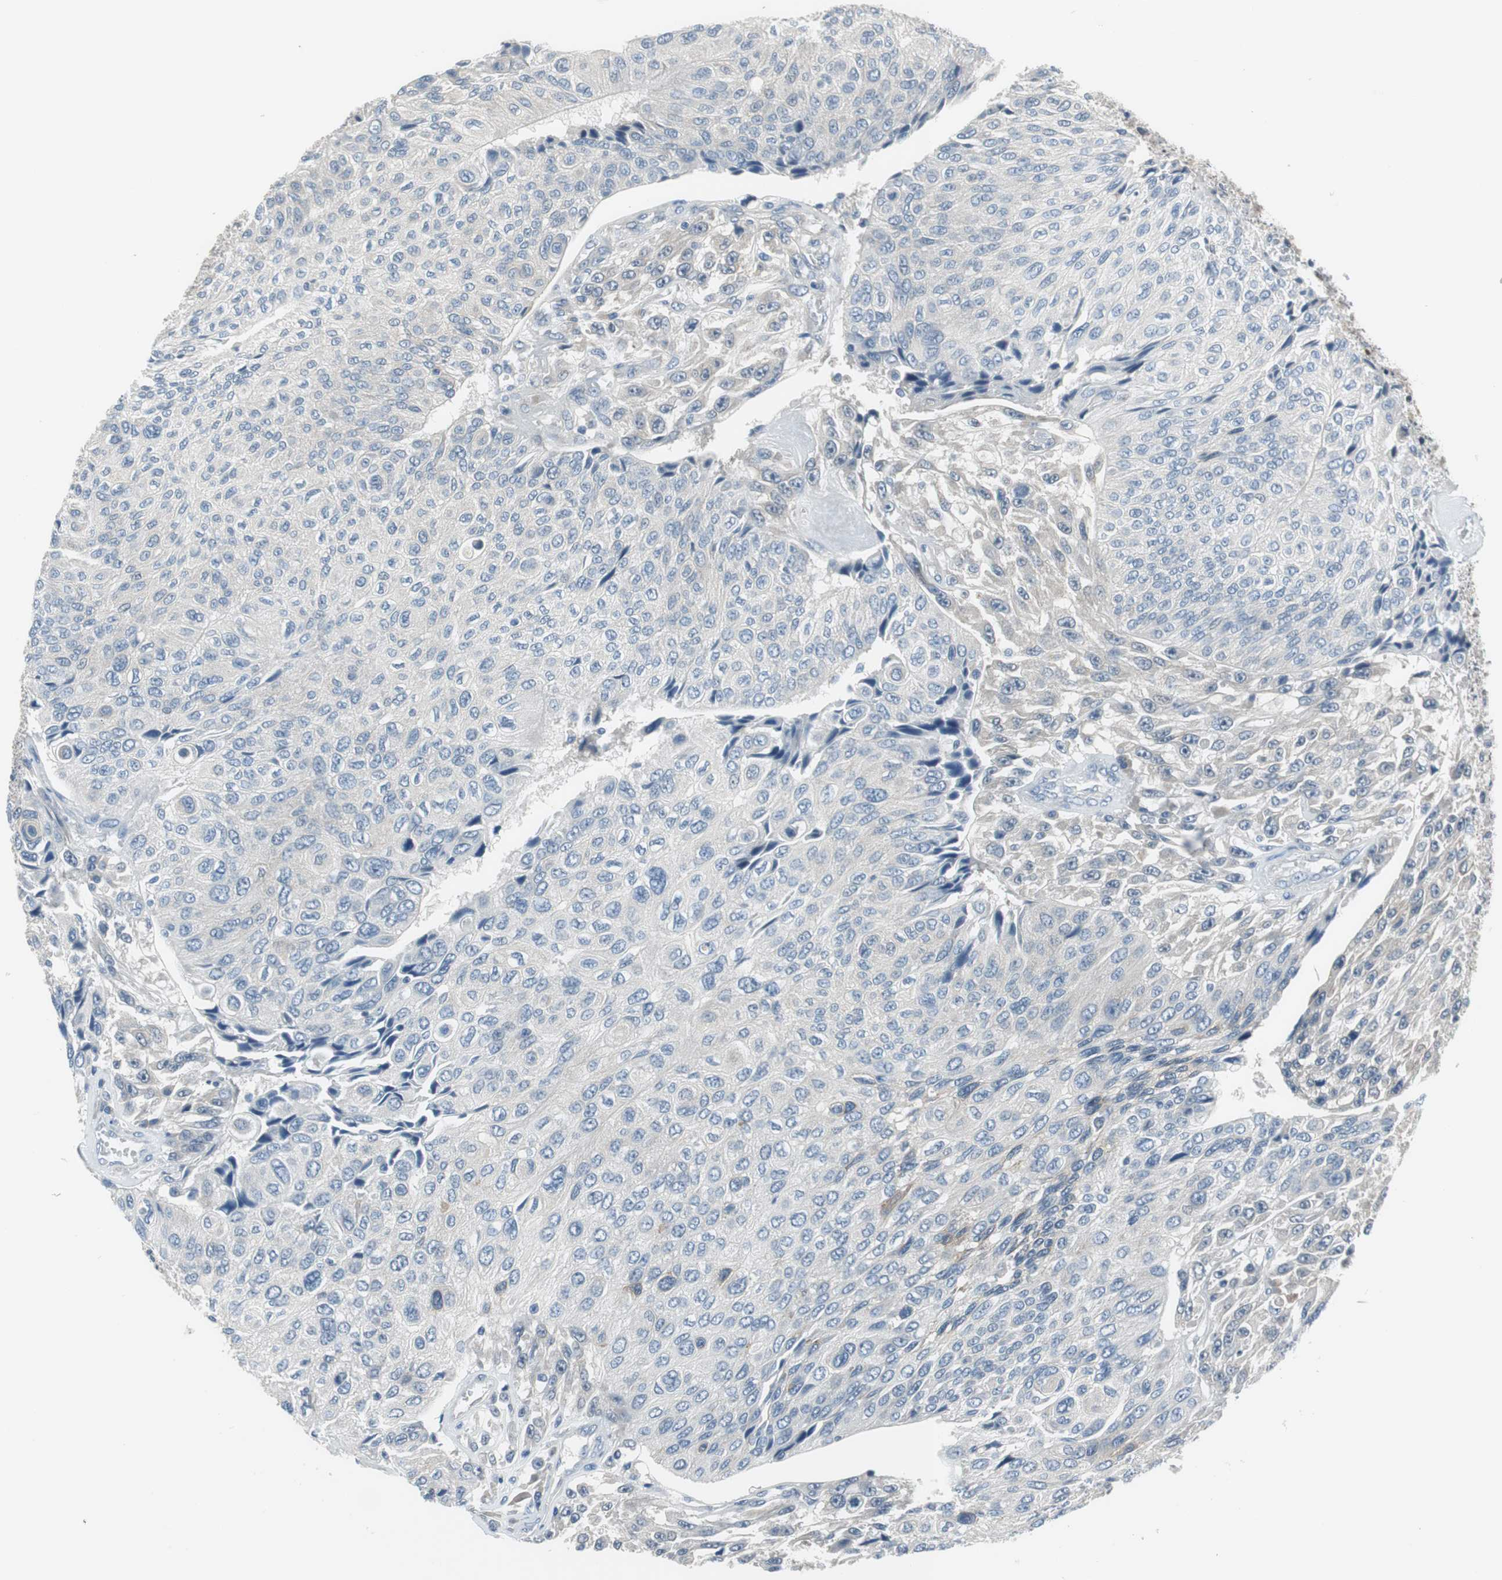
{"staining": {"intensity": "negative", "quantity": "none", "location": "none"}, "tissue": "urothelial cancer", "cell_type": "Tumor cells", "image_type": "cancer", "snomed": [{"axis": "morphology", "description": "Urothelial carcinoma, High grade"}, {"axis": "topography", "description": "Urinary bladder"}], "caption": "This is a histopathology image of immunohistochemistry (IHC) staining of urothelial cancer, which shows no expression in tumor cells.", "gene": "PLAA", "patient": {"sex": "male", "age": 66}}